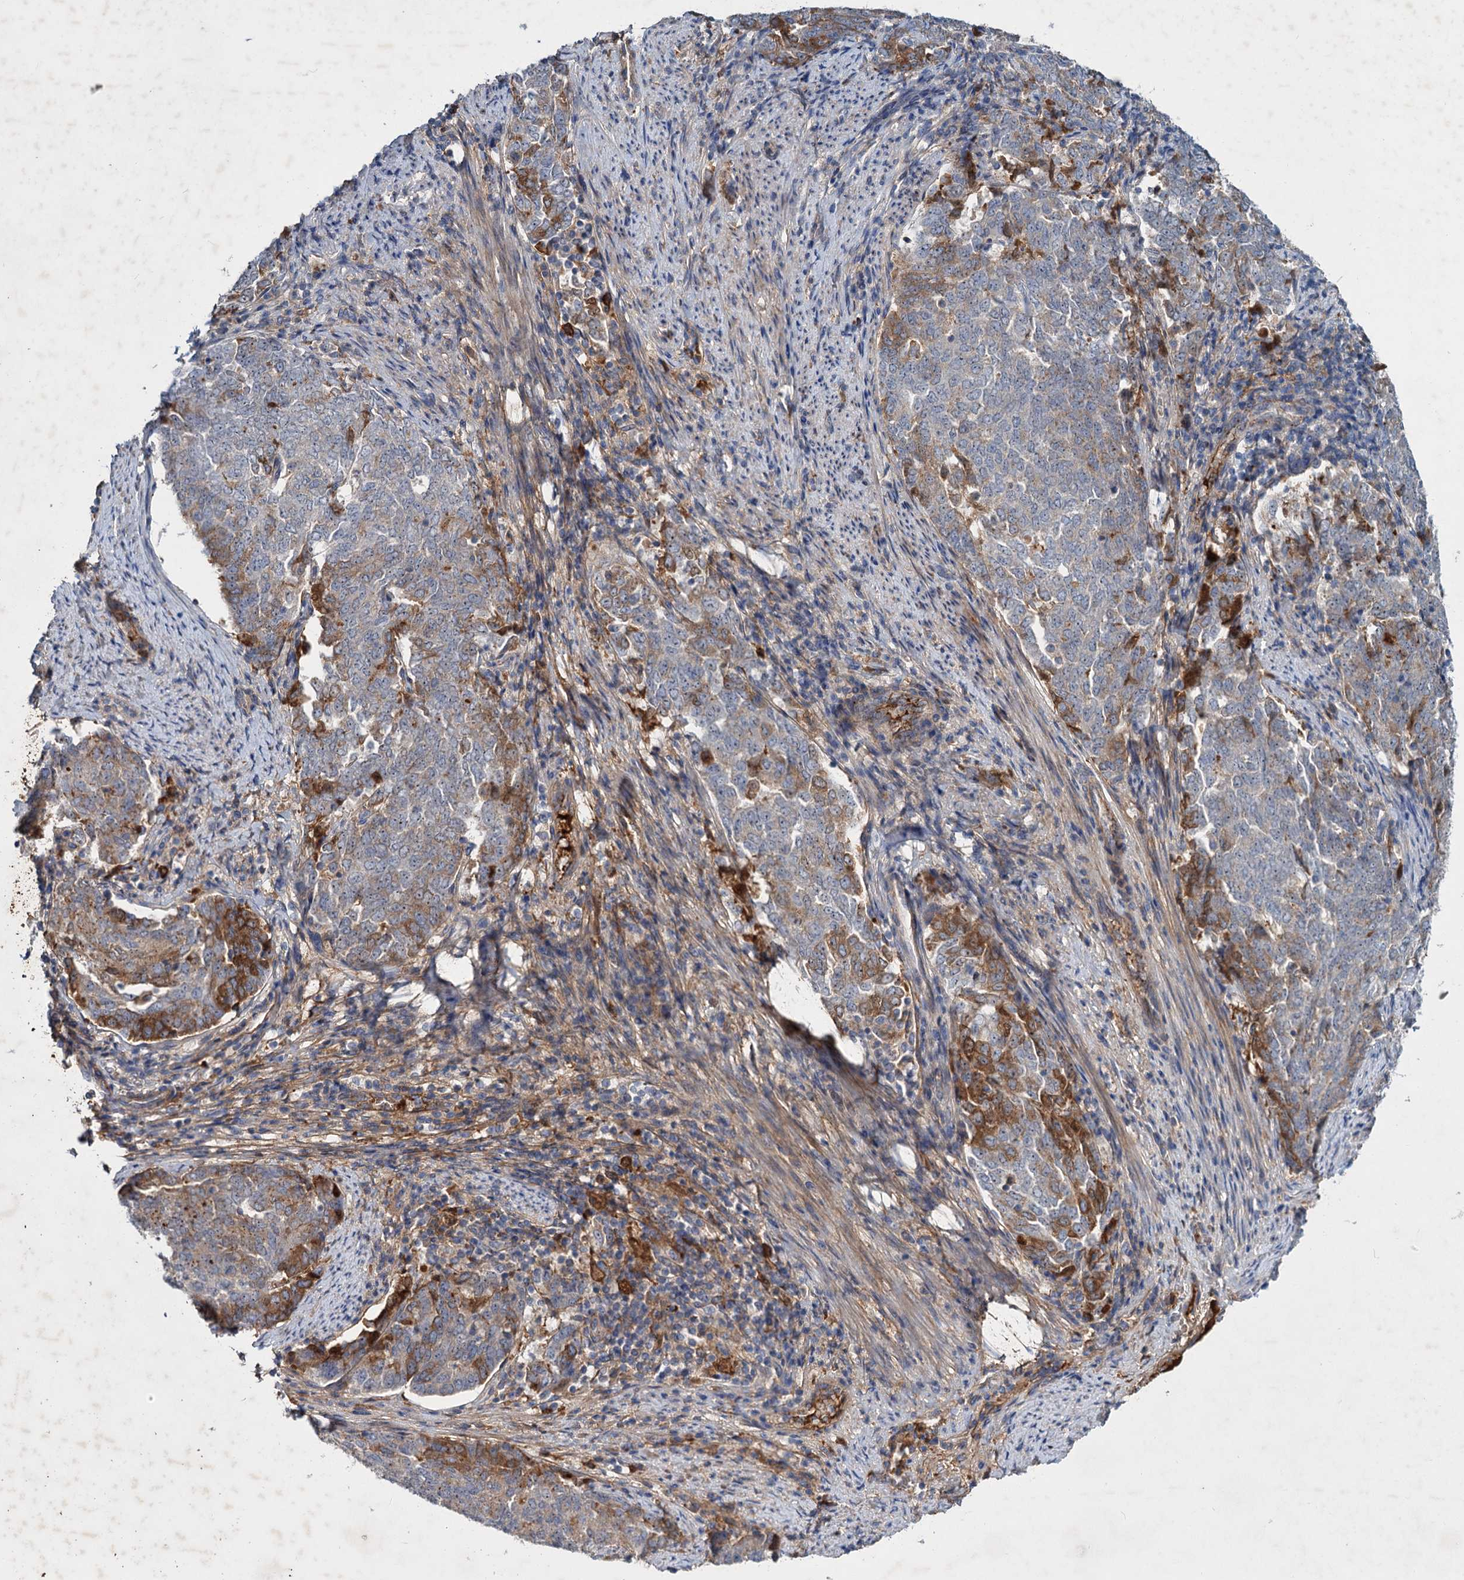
{"staining": {"intensity": "moderate", "quantity": "25%-75%", "location": "cytoplasmic/membranous"}, "tissue": "endometrial cancer", "cell_type": "Tumor cells", "image_type": "cancer", "snomed": [{"axis": "morphology", "description": "Adenocarcinoma, NOS"}, {"axis": "topography", "description": "Endometrium"}], "caption": "Immunohistochemistry staining of endometrial cancer (adenocarcinoma), which exhibits medium levels of moderate cytoplasmic/membranous staining in about 25%-75% of tumor cells indicating moderate cytoplasmic/membranous protein positivity. The staining was performed using DAB (3,3'-diaminobenzidine) (brown) for protein detection and nuclei were counterstained in hematoxylin (blue).", "gene": "CHRD", "patient": {"sex": "female", "age": 80}}